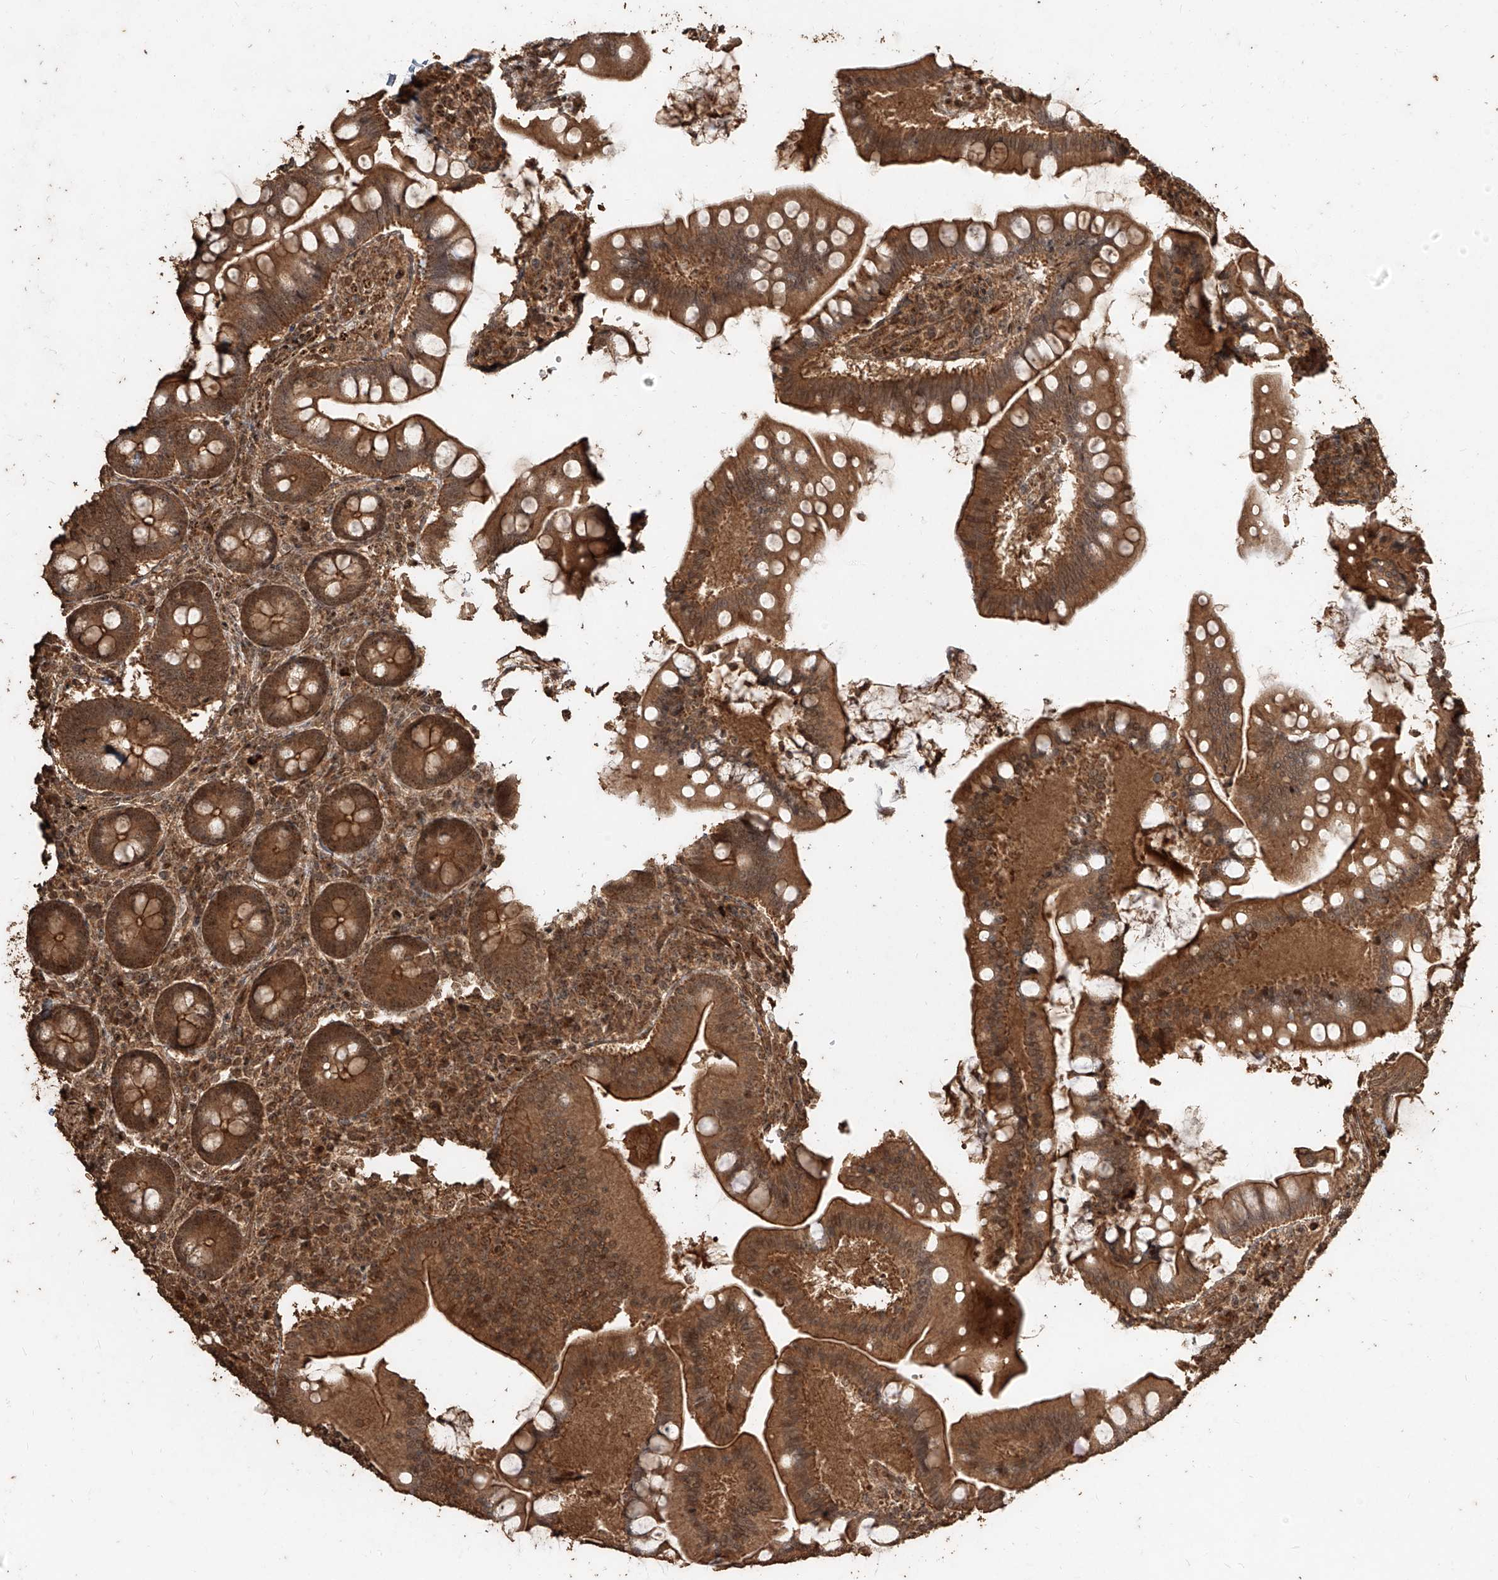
{"staining": {"intensity": "strong", "quantity": ">75%", "location": "cytoplasmic/membranous,nuclear"}, "tissue": "small intestine", "cell_type": "Glandular cells", "image_type": "normal", "snomed": [{"axis": "morphology", "description": "Normal tissue, NOS"}, {"axis": "topography", "description": "Small intestine"}], "caption": "Protein staining by immunohistochemistry (IHC) demonstrates strong cytoplasmic/membranous,nuclear expression in about >75% of glandular cells in normal small intestine.", "gene": "ZNF660", "patient": {"sex": "male", "age": 7}}